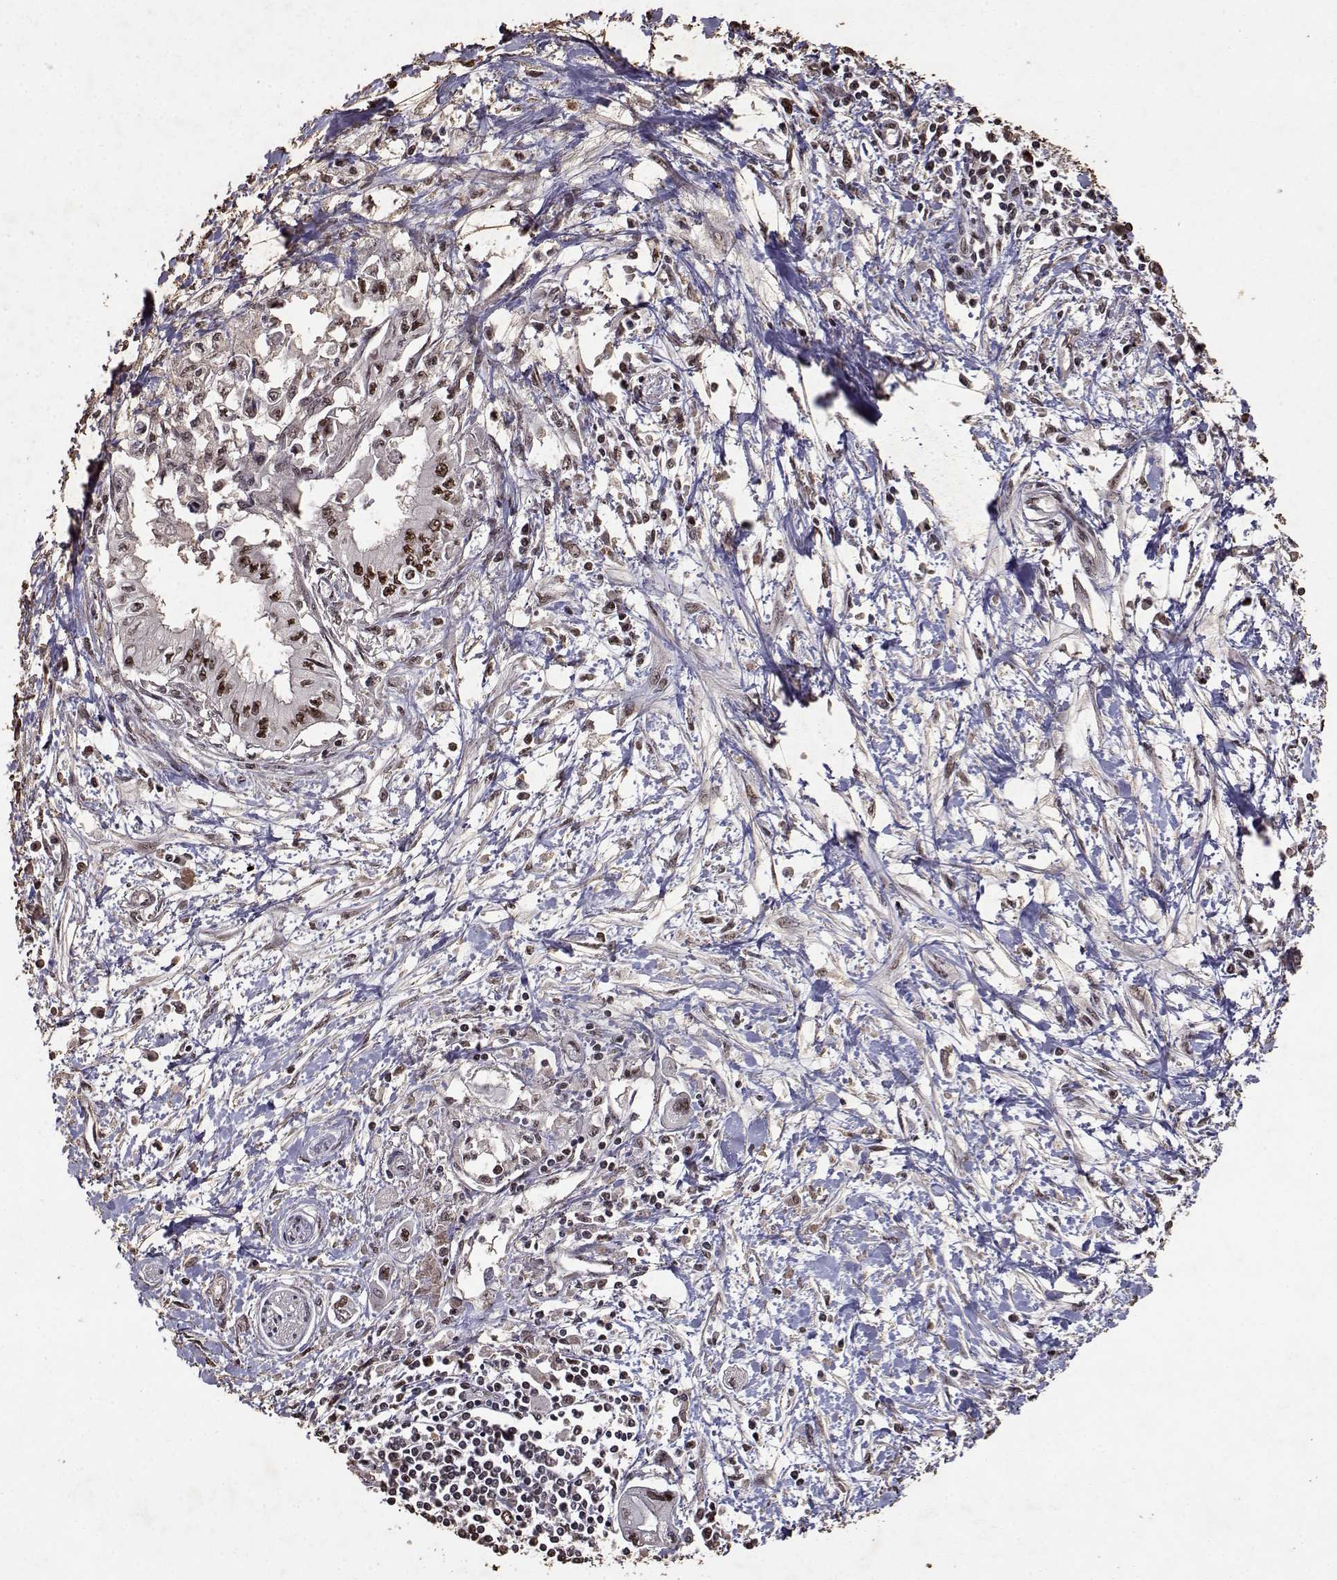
{"staining": {"intensity": "moderate", "quantity": ">75%", "location": "nuclear"}, "tissue": "pancreatic cancer", "cell_type": "Tumor cells", "image_type": "cancer", "snomed": [{"axis": "morphology", "description": "Adenocarcinoma, NOS"}, {"axis": "topography", "description": "Pancreas"}], "caption": "IHC of human adenocarcinoma (pancreatic) shows medium levels of moderate nuclear expression in about >75% of tumor cells. The staining was performed using DAB (3,3'-diaminobenzidine), with brown indicating positive protein expression. Nuclei are stained blue with hematoxylin.", "gene": "TOE1", "patient": {"sex": "female", "age": 61}}